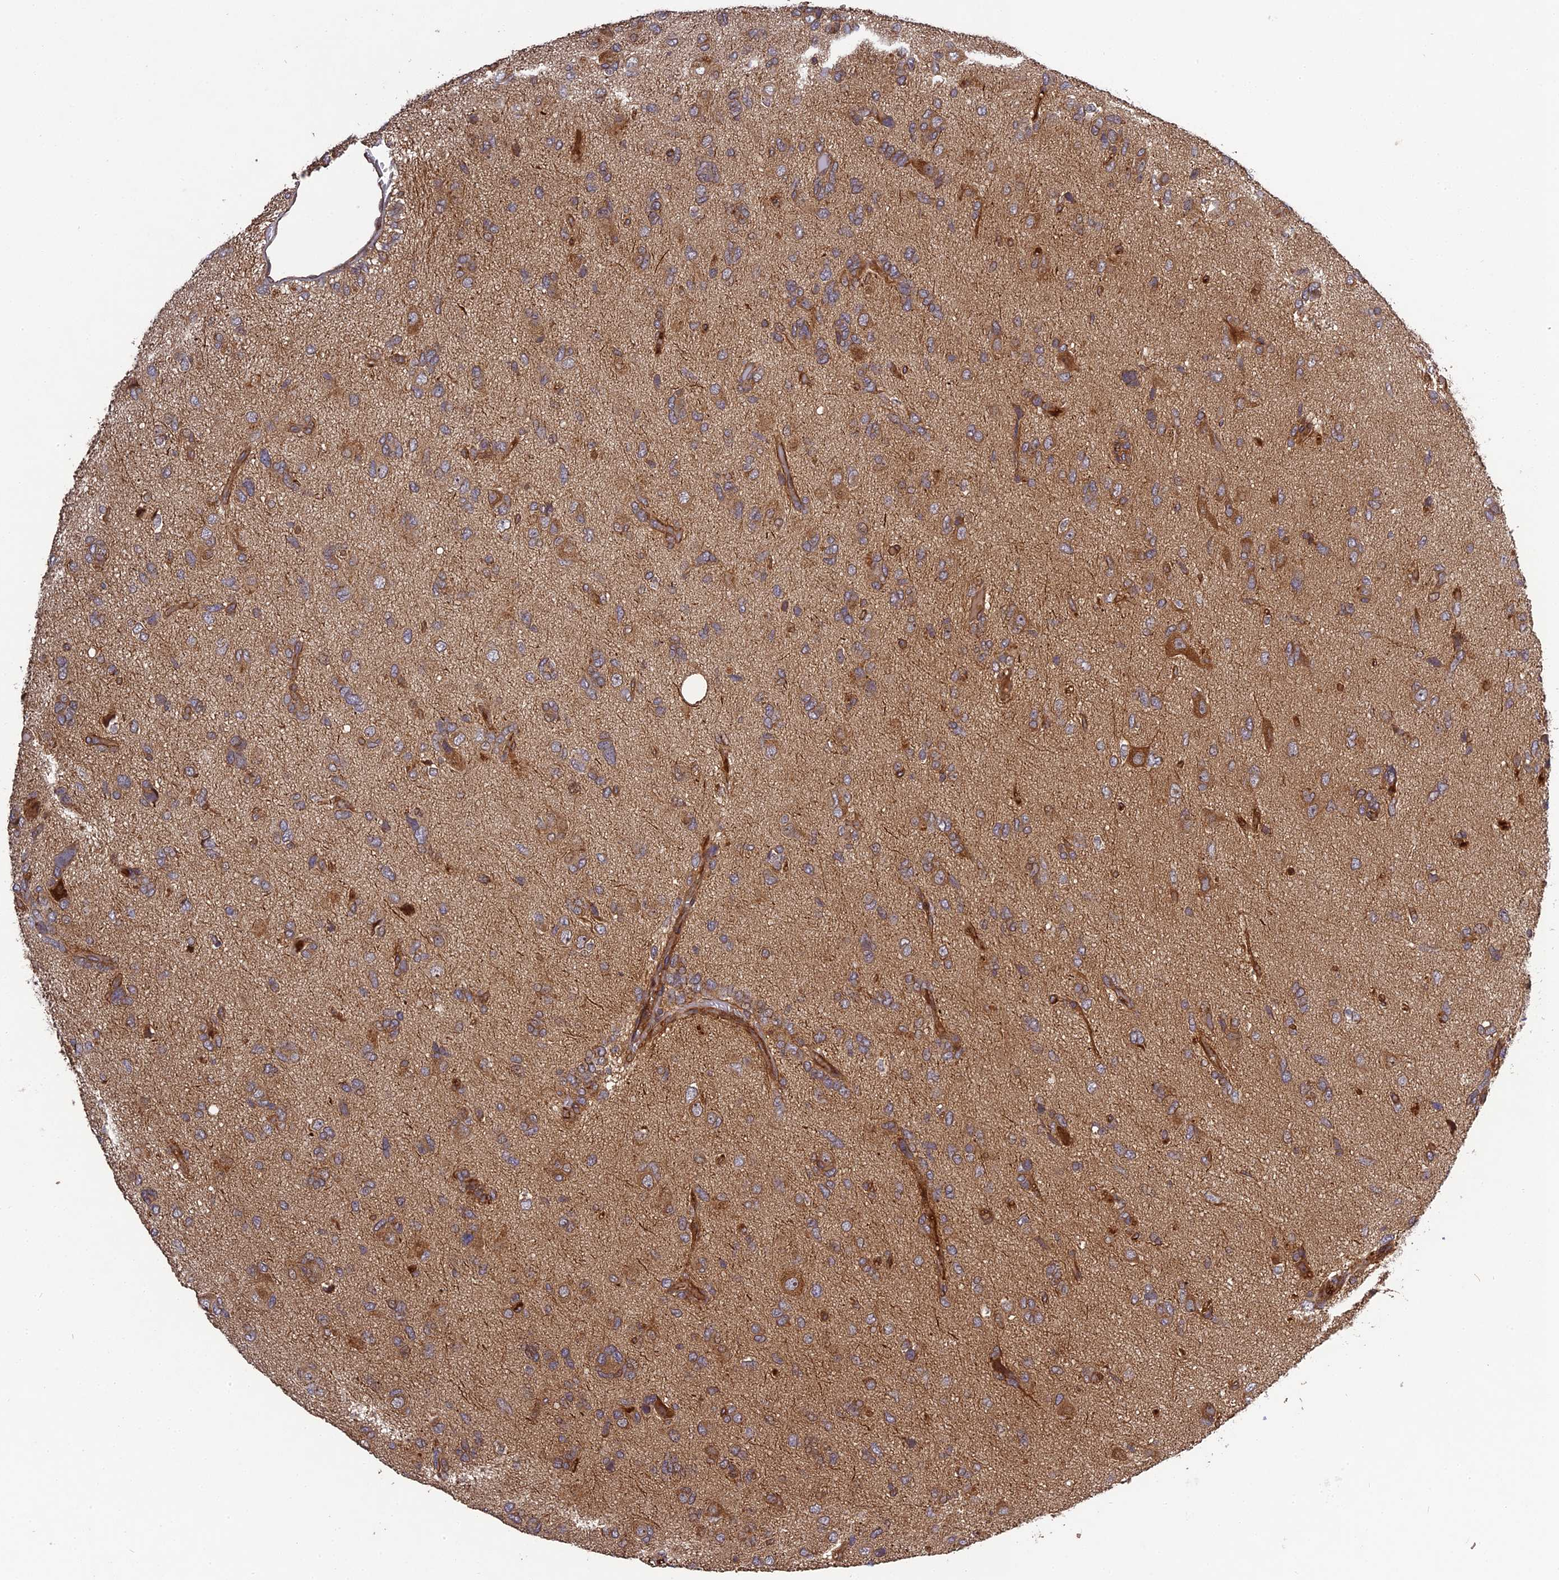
{"staining": {"intensity": "moderate", "quantity": ">75%", "location": "cytoplasmic/membranous"}, "tissue": "glioma", "cell_type": "Tumor cells", "image_type": "cancer", "snomed": [{"axis": "morphology", "description": "Glioma, malignant, High grade"}, {"axis": "topography", "description": "Brain"}], "caption": "Tumor cells demonstrate medium levels of moderate cytoplasmic/membranous positivity in approximately >75% of cells in human malignant glioma (high-grade). Nuclei are stained in blue.", "gene": "TMUB2", "patient": {"sex": "female", "age": 59}}